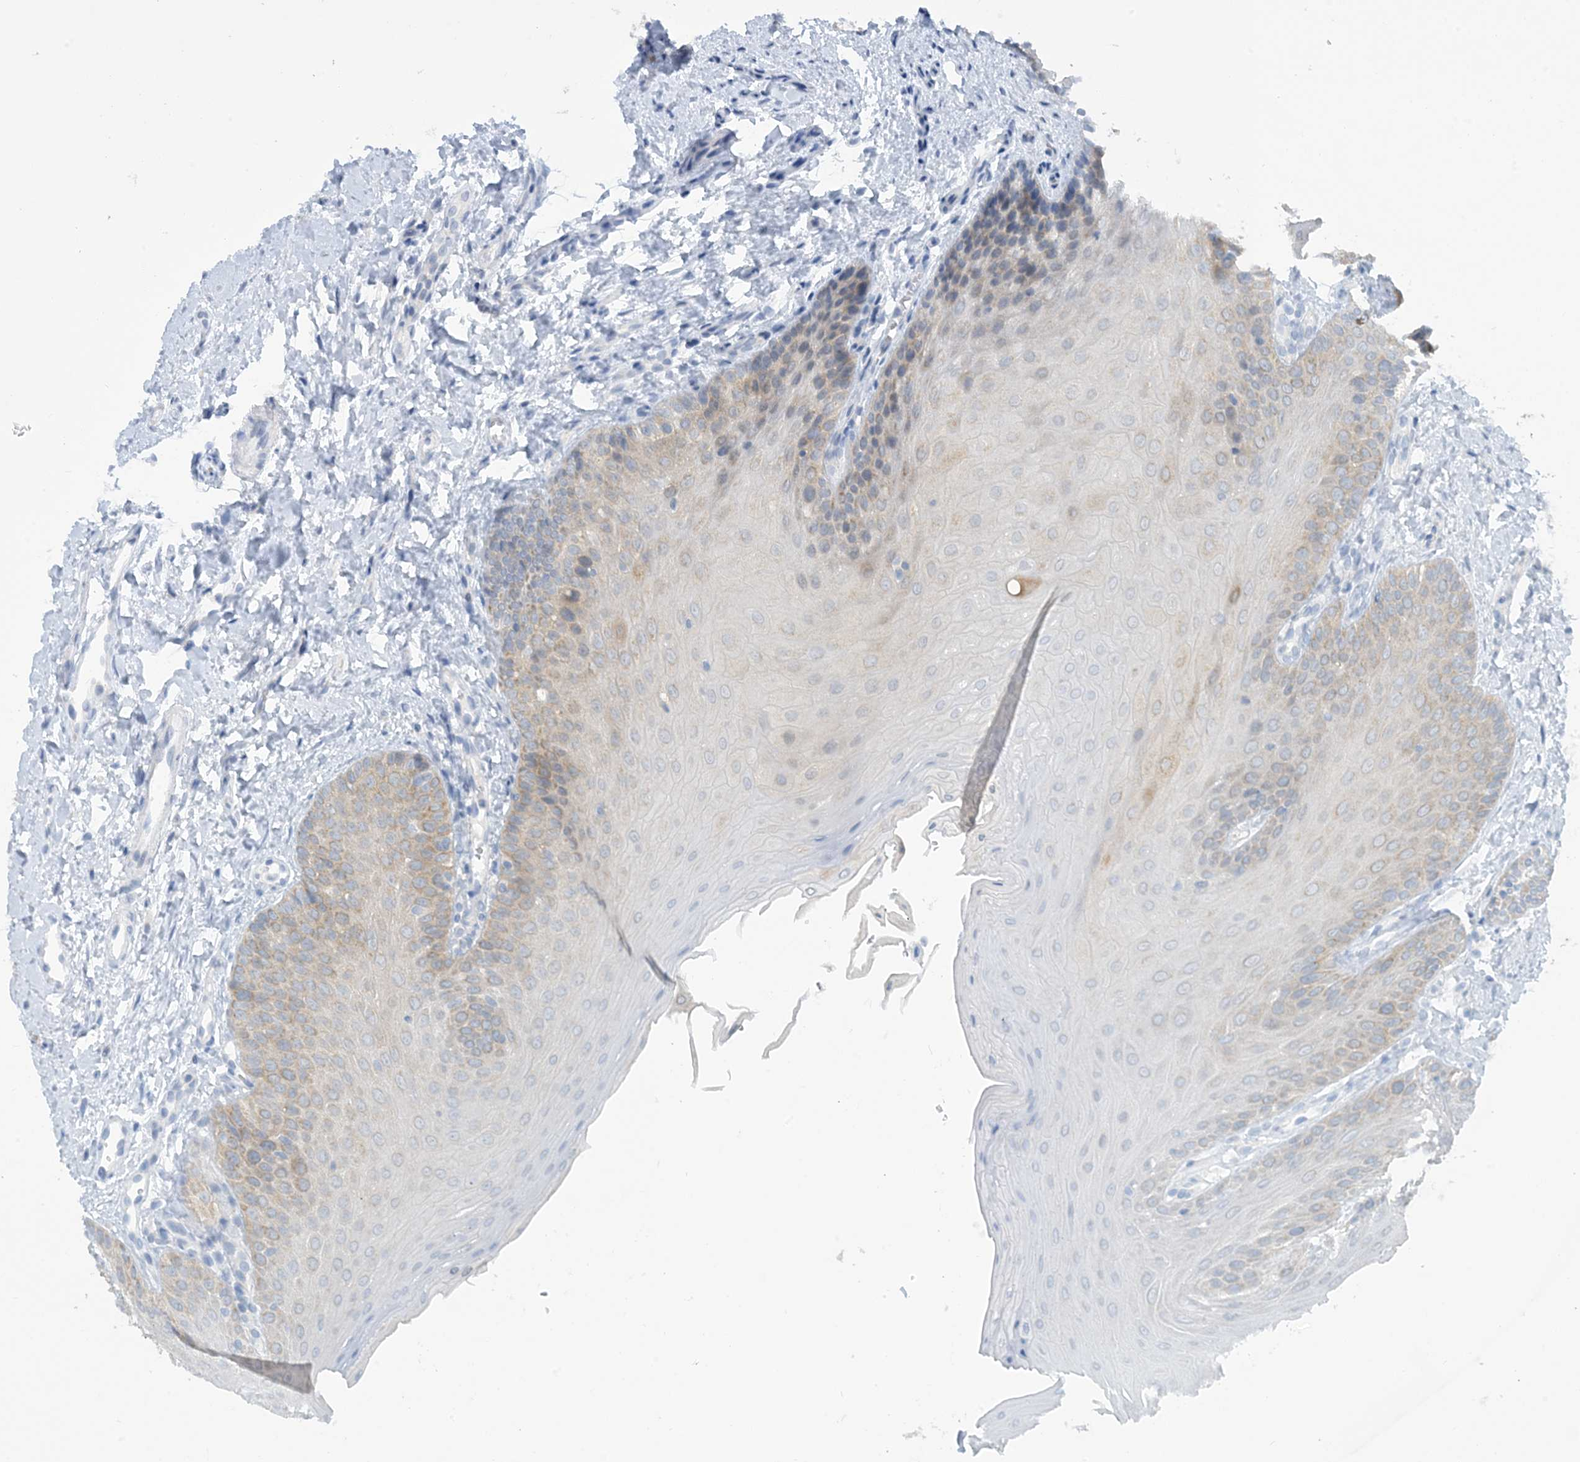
{"staining": {"intensity": "weak", "quantity": "25%-75%", "location": "cytoplasmic/membranous"}, "tissue": "oral mucosa", "cell_type": "Squamous epithelial cells", "image_type": "normal", "snomed": [{"axis": "morphology", "description": "Normal tissue, NOS"}, {"axis": "topography", "description": "Oral tissue"}], "caption": "This is a micrograph of immunohistochemistry staining of normal oral mucosa, which shows weak expression in the cytoplasmic/membranous of squamous epithelial cells.", "gene": "MRPS18A", "patient": {"sex": "female", "age": 68}}